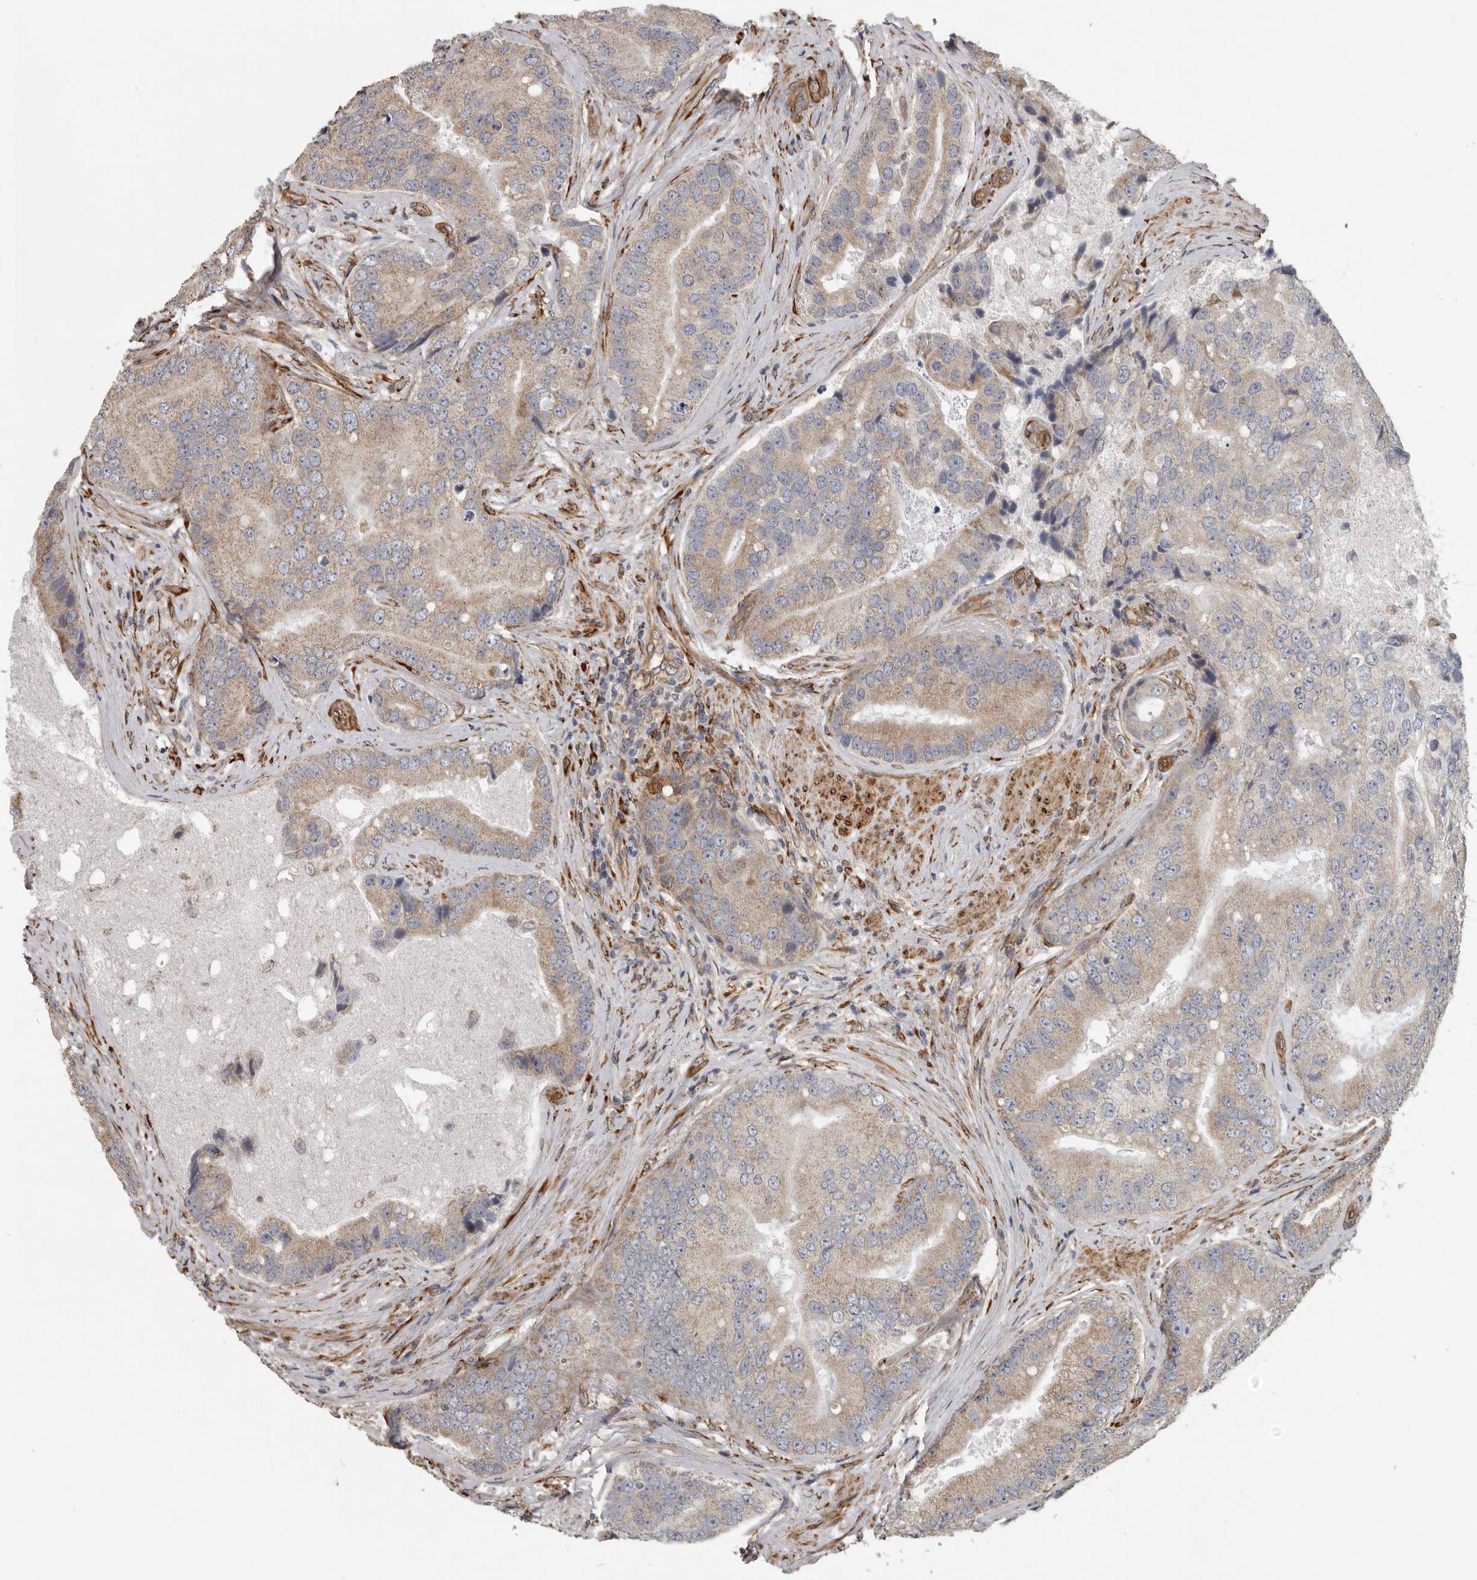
{"staining": {"intensity": "weak", "quantity": ">75%", "location": "cytoplasmic/membranous"}, "tissue": "prostate cancer", "cell_type": "Tumor cells", "image_type": "cancer", "snomed": [{"axis": "morphology", "description": "Adenocarcinoma, High grade"}, {"axis": "topography", "description": "Prostate"}], "caption": "The image exhibits a brown stain indicating the presence of a protein in the cytoplasmic/membranous of tumor cells in prostate cancer (high-grade adenocarcinoma).", "gene": "CEP350", "patient": {"sex": "male", "age": 70}}